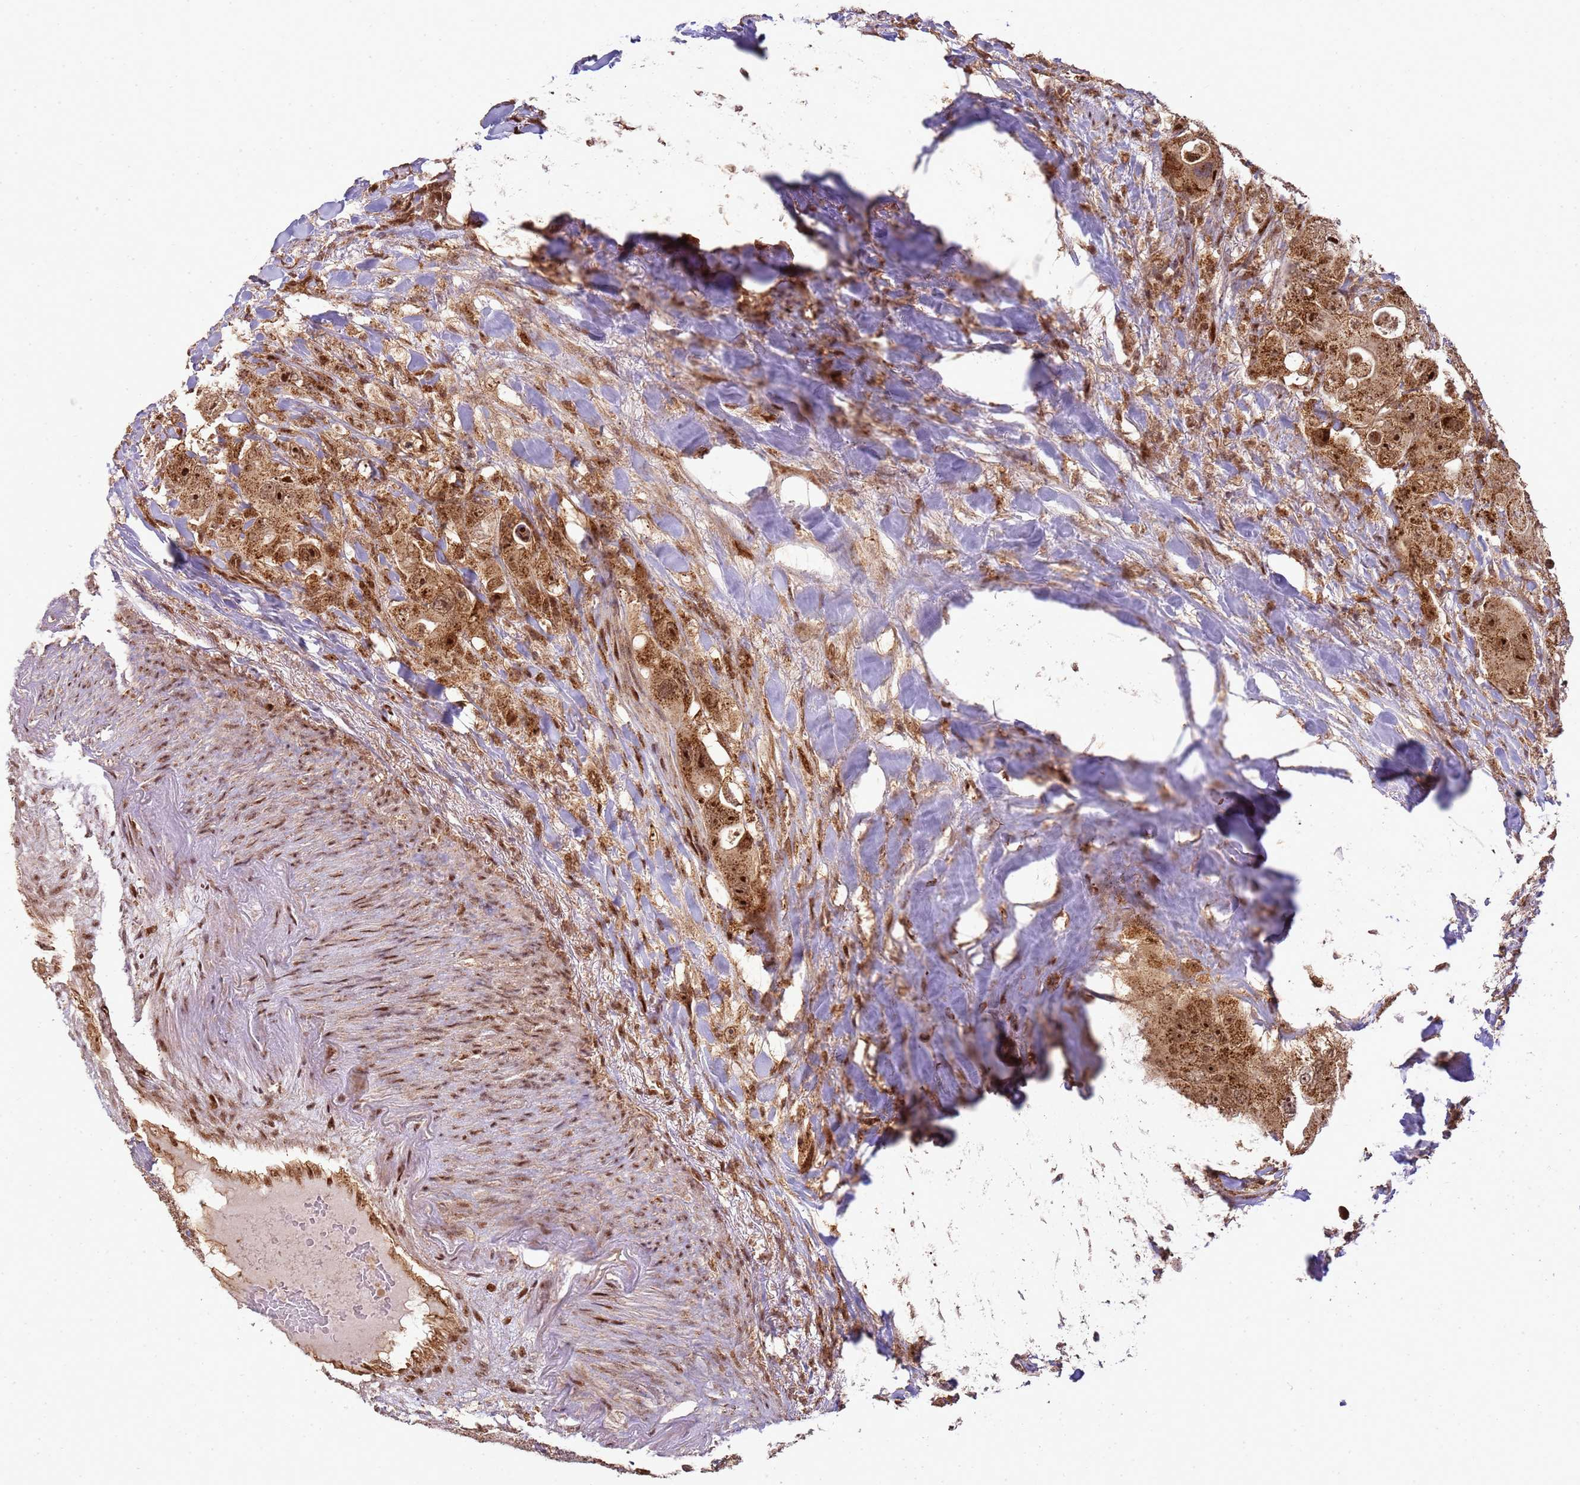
{"staining": {"intensity": "strong", "quantity": ">75%", "location": "cytoplasmic/membranous,nuclear"}, "tissue": "colorectal cancer", "cell_type": "Tumor cells", "image_type": "cancer", "snomed": [{"axis": "morphology", "description": "Adenocarcinoma, NOS"}, {"axis": "topography", "description": "Colon"}], "caption": "Immunohistochemical staining of colorectal adenocarcinoma exhibits high levels of strong cytoplasmic/membranous and nuclear protein staining in approximately >75% of tumor cells.", "gene": "PEX14", "patient": {"sex": "female", "age": 46}}